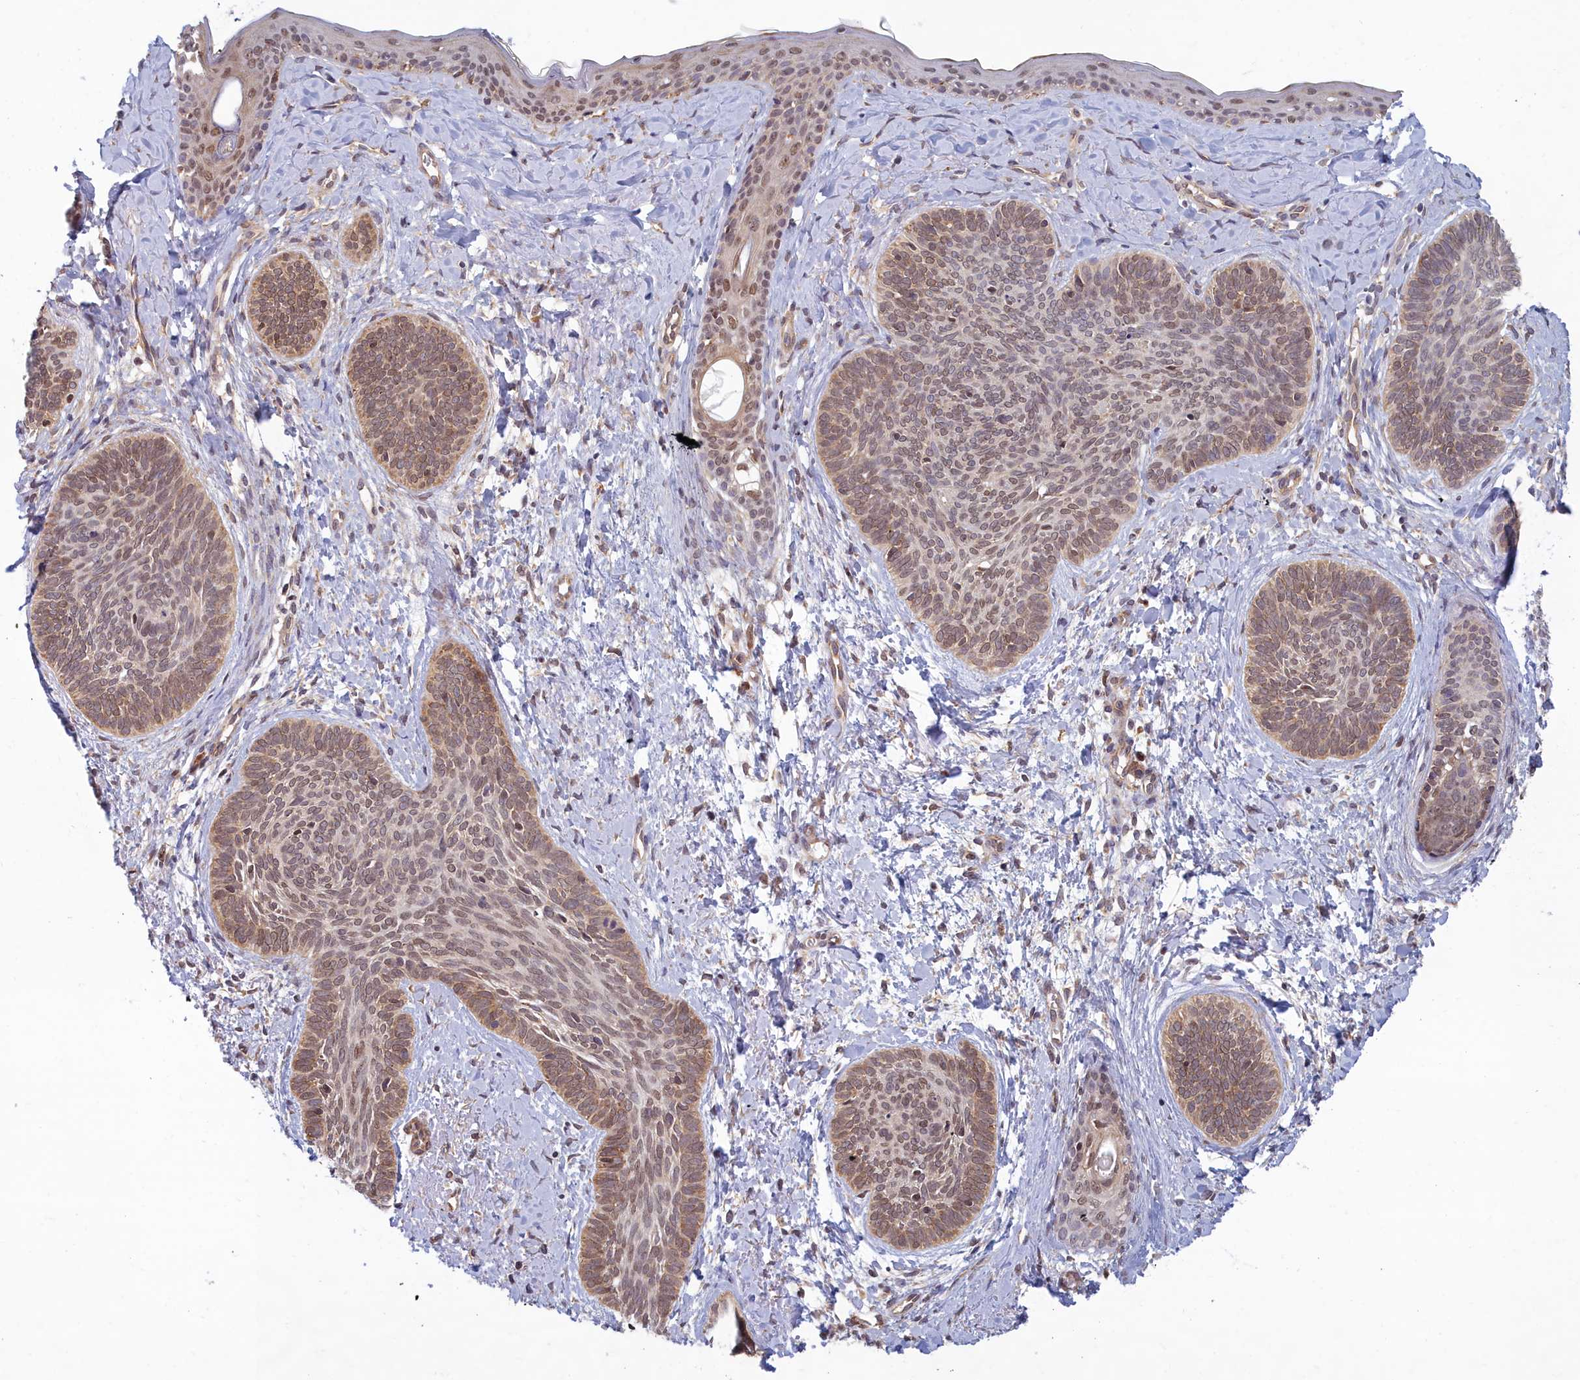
{"staining": {"intensity": "moderate", "quantity": ">75%", "location": "nuclear"}, "tissue": "skin cancer", "cell_type": "Tumor cells", "image_type": "cancer", "snomed": [{"axis": "morphology", "description": "Basal cell carcinoma"}, {"axis": "topography", "description": "Skin"}], "caption": "IHC image of neoplastic tissue: skin basal cell carcinoma stained using IHC reveals medium levels of moderate protein expression localized specifically in the nuclear of tumor cells, appearing as a nuclear brown color.", "gene": "MAK16", "patient": {"sex": "female", "age": 81}}